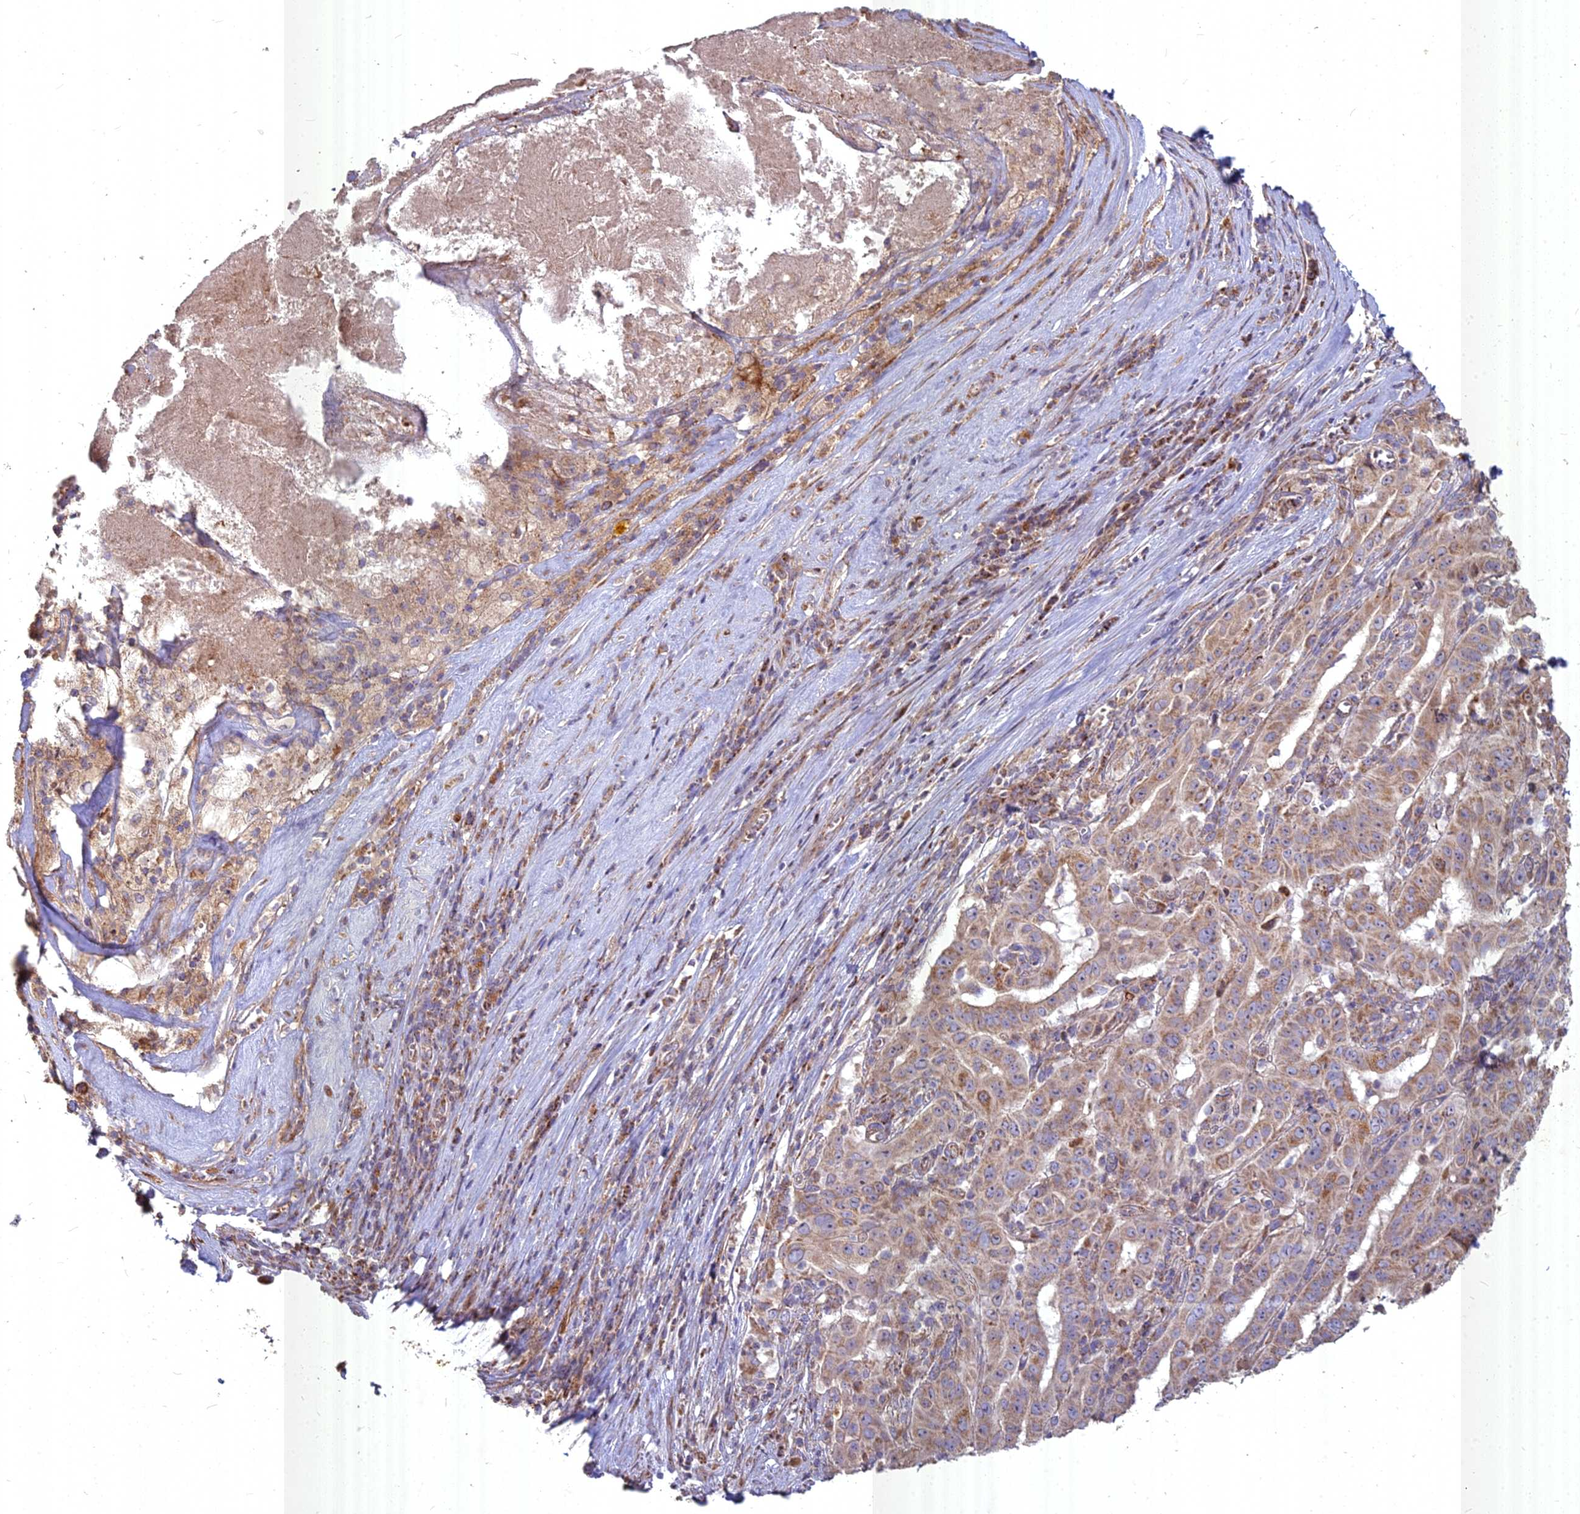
{"staining": {"intensity": "moderate", "quantity": "25%-75%", "location": "cytoplasmic/membranous"}, "tissue": "pancreatic cancer", "cell_type": "Tumor cells", "image_type": "cancer", "snomed": [{"axis": "morphology", "description": "Adenocarcinoma, NOS"}, {"axis": "topography", "description": "Pancreas"}], "caption": "High-magnification brightfield microscopy of pancreatic adenocarcinoma stained with DAB (brown) and counterstained with hematoxylin (blue). tumor cells exhibit moderate cytoplasmic/membranous positivity is seen in about25%-75% of cells.", "gene": "COX11", "patient": {"sex": "male", "age": 63}}